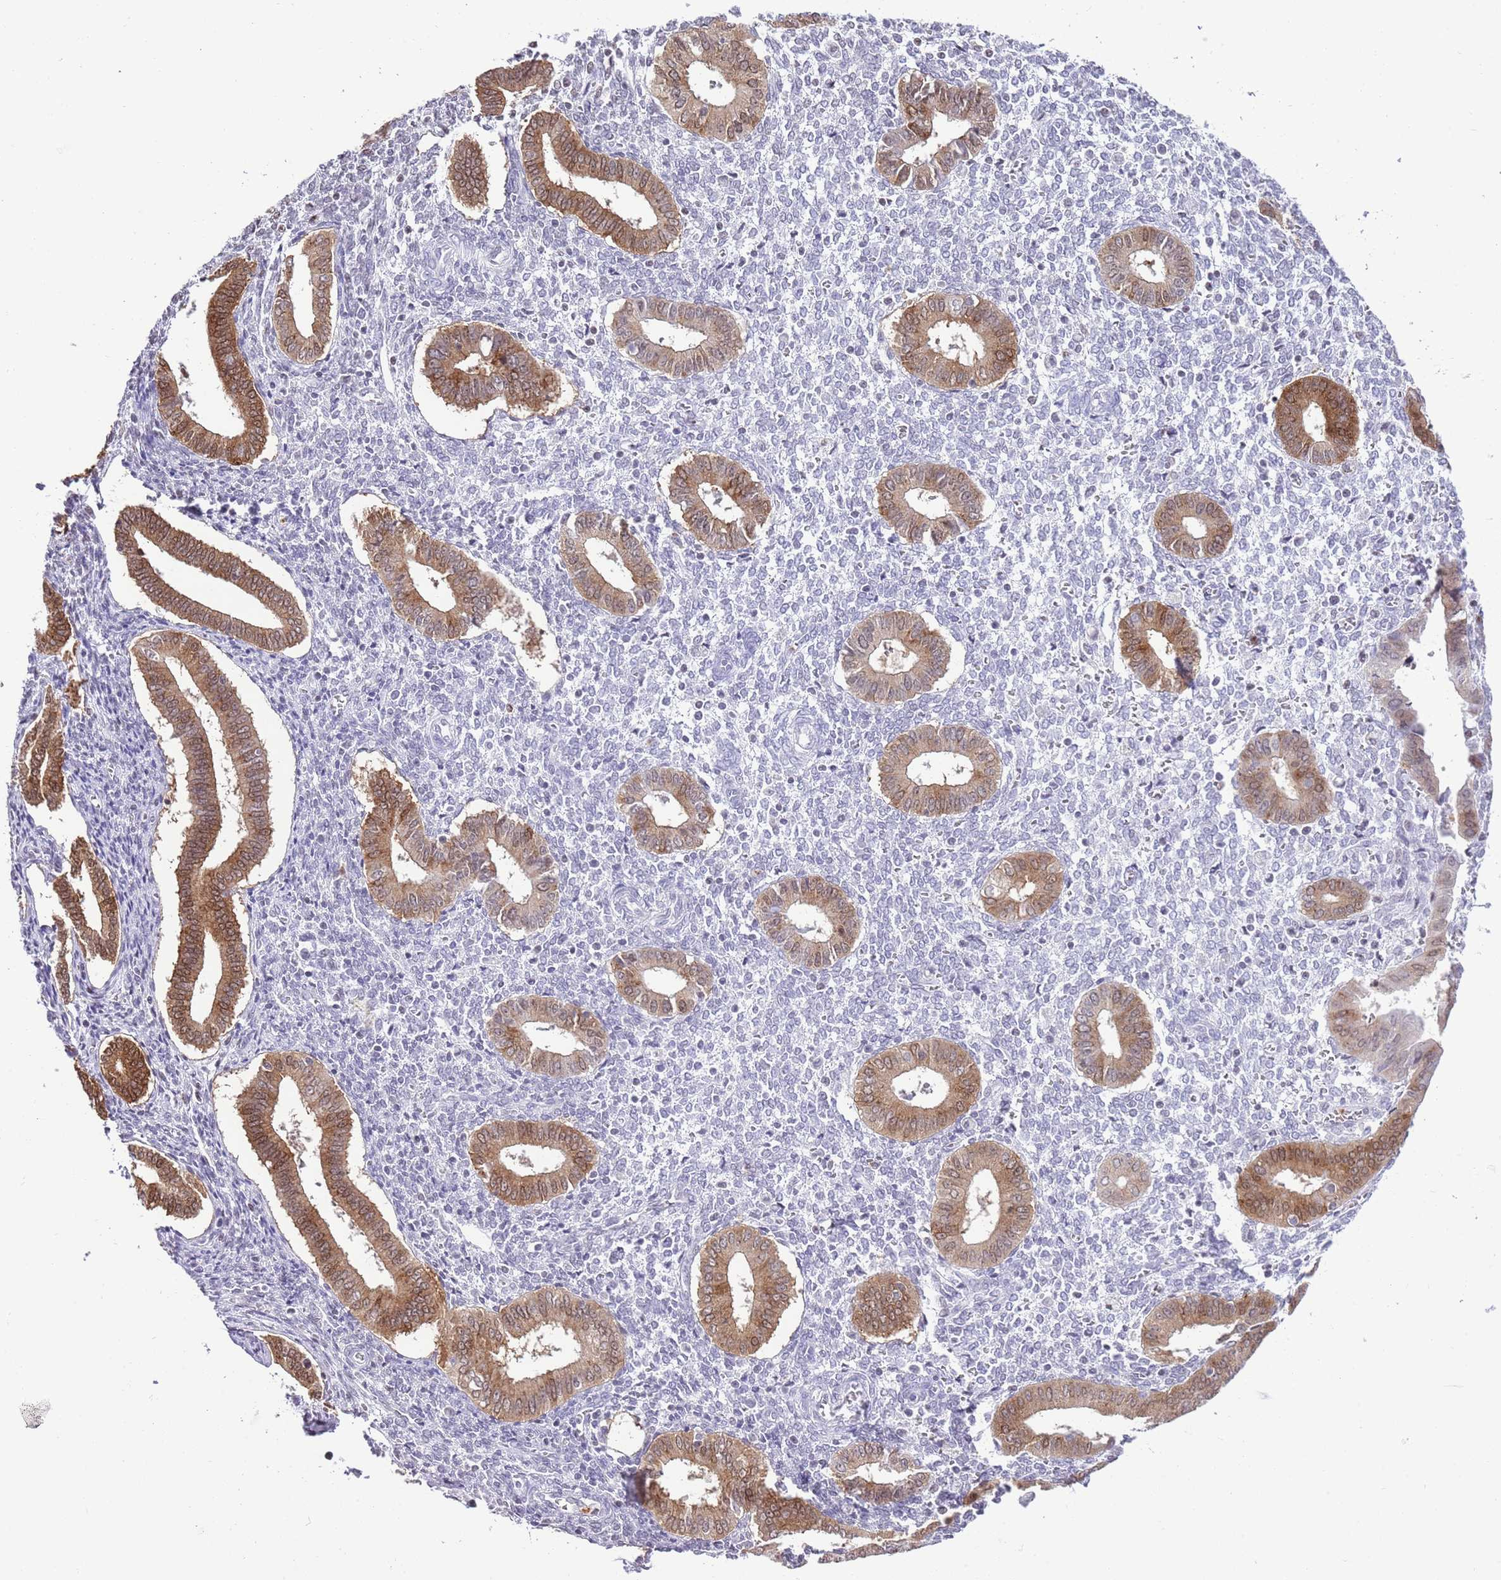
{"staining": {"intensity": "negative", "quantity": "none", "location": "none"}, "tissue": "endometrium", "cell_type": "Cells in endometrial stroma", "image_type": "normal", "snomed": [{"axis": "morphology", "description": "Normal tissue, NOS"}, {"axis": "topography", "description": "Endometrium"}], "caption": "Histopathology image shows no protein positivity in cells in endometrial stroma of benign endometrium.", "gene": "PRR15", "patient": {"sex": "female", "age": 44}}